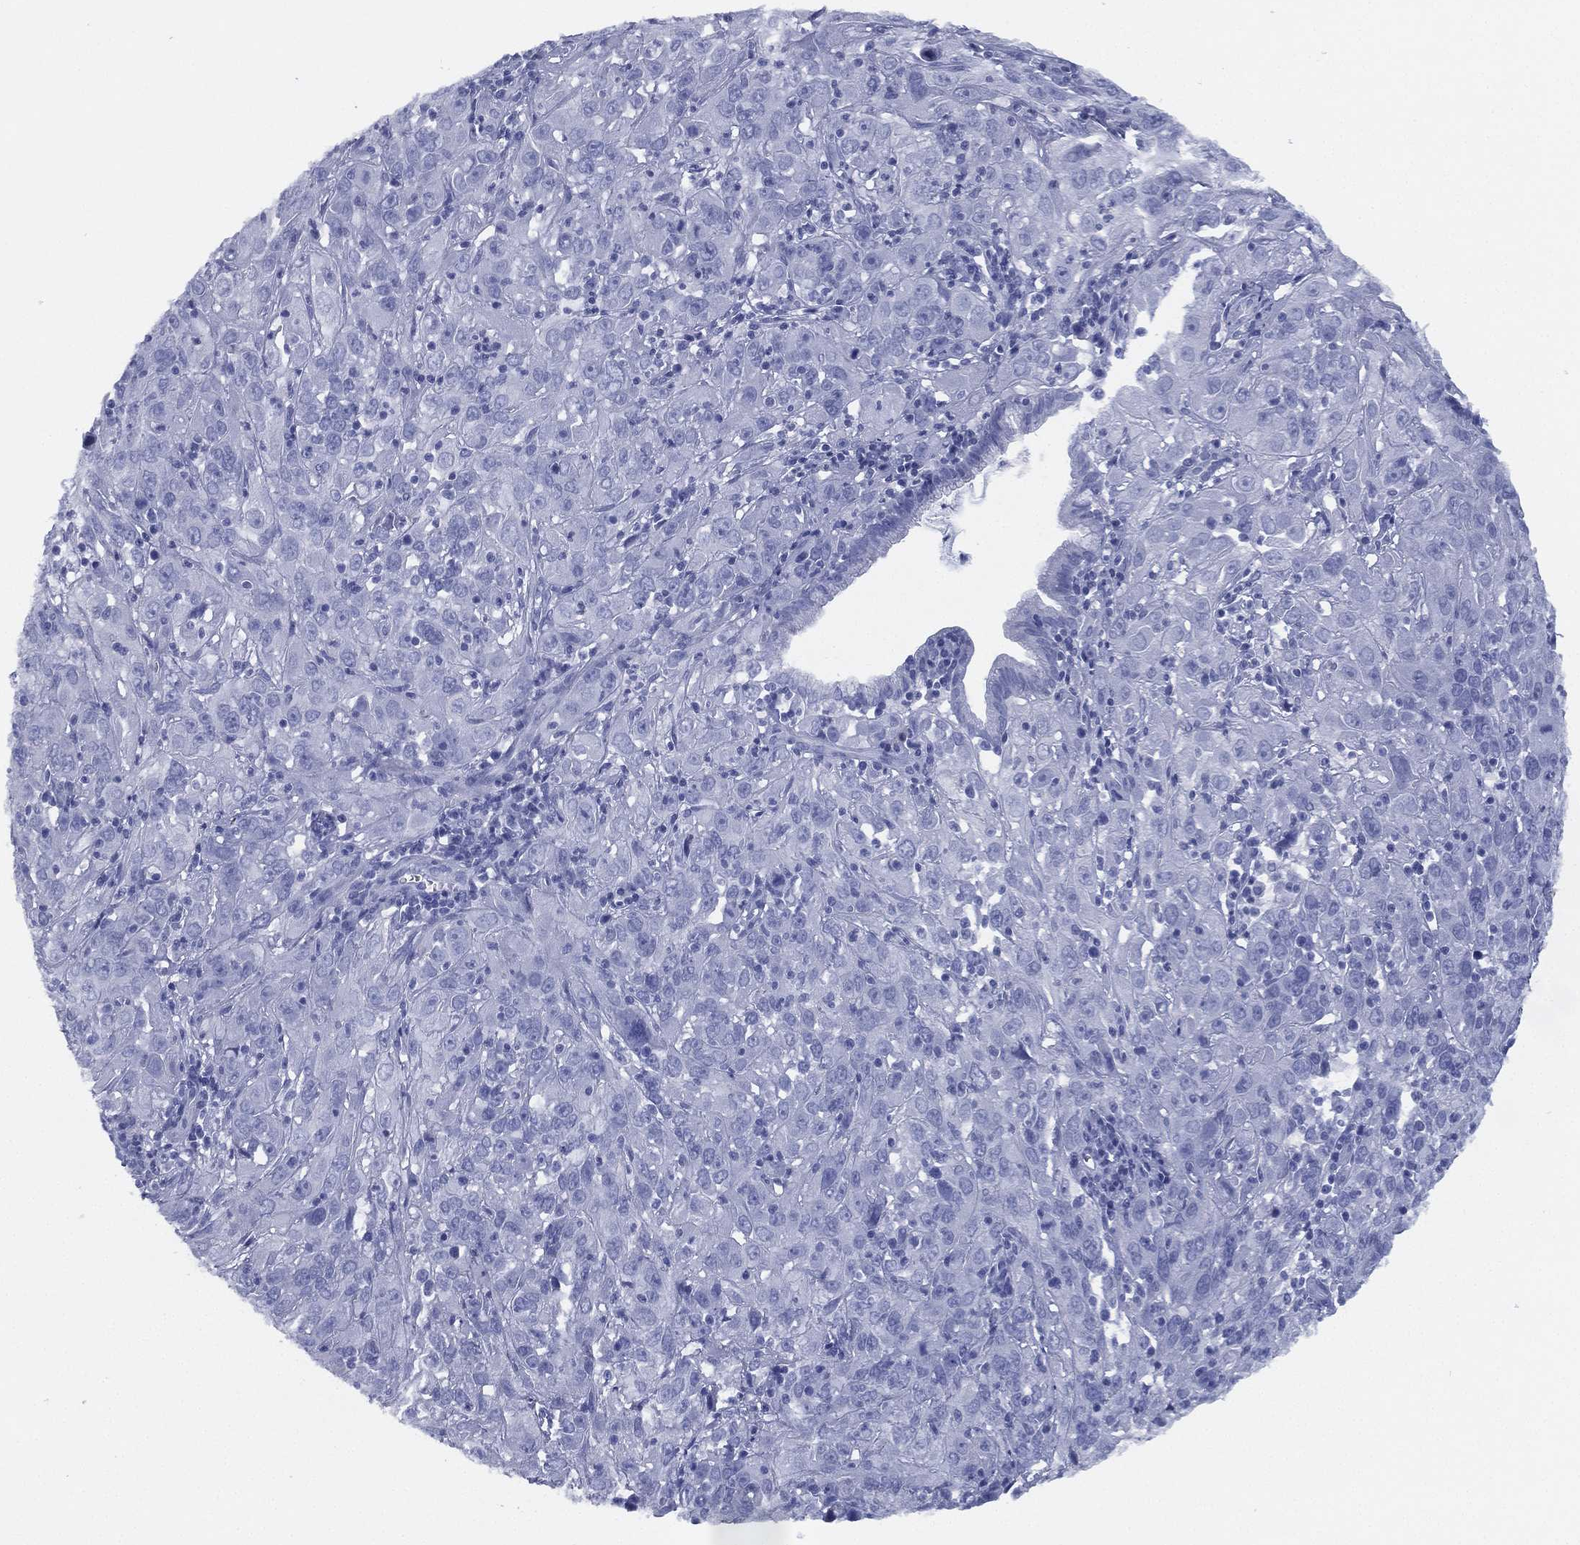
{"staining": {"intensity": "negative", "quantity": "none", "location": "none"}, "tissue": "cervical cancer", "cell_type": "Tumor cells", "image_type": "cancer", "snomed": [{"axis": "morphology", "description": "Squamous cell carcinoma, NOS"}, {"axis": "topography", "description": "Cervix"}], "caption": "The IHC image has no significant staining in tumor cells of cervical cancer (squamous cell carcinoma) tissue.", "gene": "TMEM252", "patient": {"sex": "female", "age": 32}}